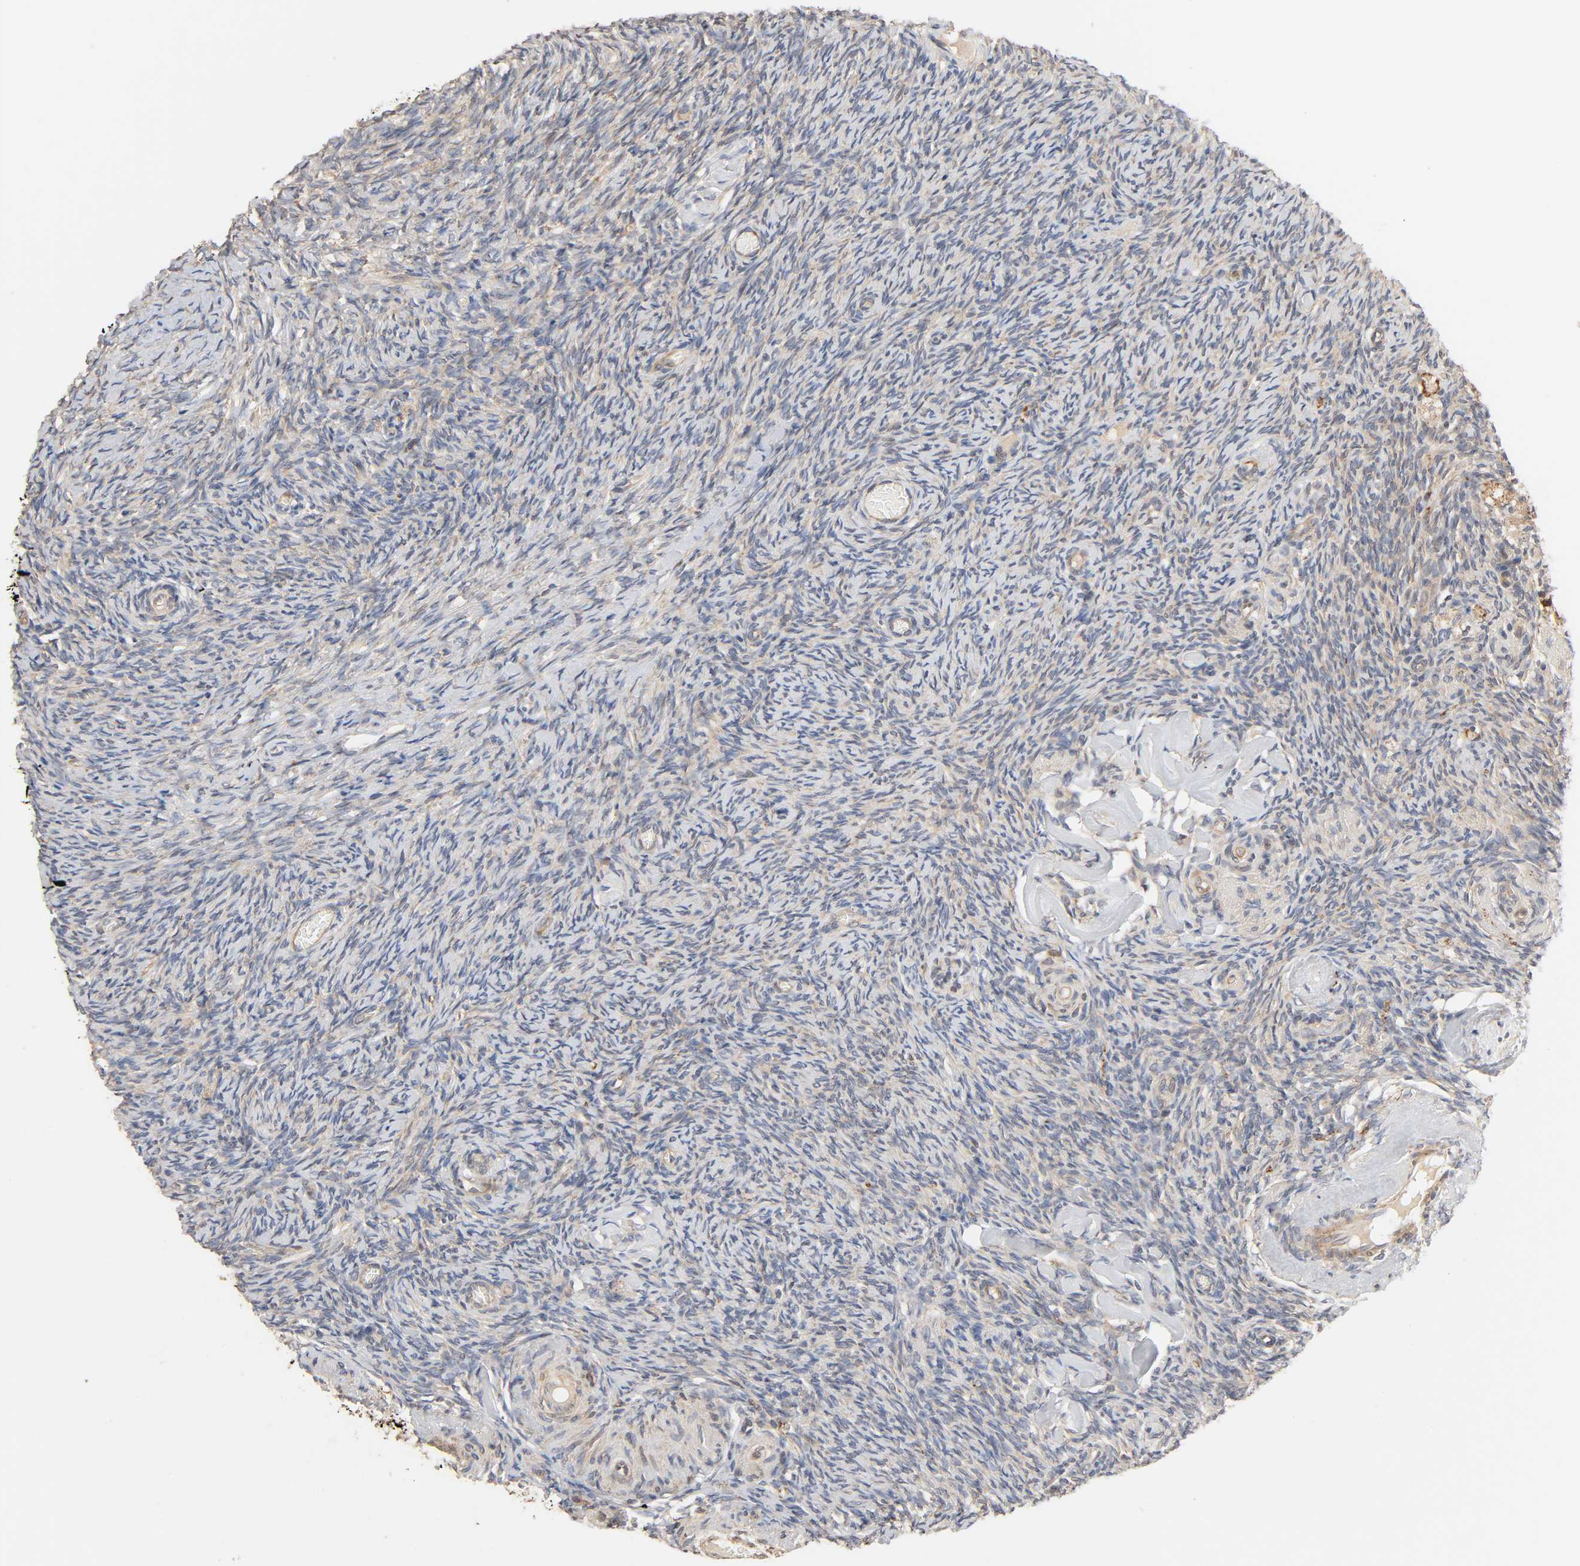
{"staining": {"intensity": "weak", "quantity": "25%-75%", "location": "cytoplasmic/membranous"}, "tissue": "ovary", "cell_type": "Ovarian stroma cells", "image_type": "normal", "snomed": [{"axis": "morphology", "description": "Normal tissue, NOS"}, {"axis": "topography", "description": "Ovary"}], "caption": "DAB immunohistochemical staining of benign human ovary reveals weak cytoplasmic/membranous protein expression in approximately 25%-75% of ovarian stroma cells.", "gene": "NEMF", "patient": {"sex": "female", "age": 60}}